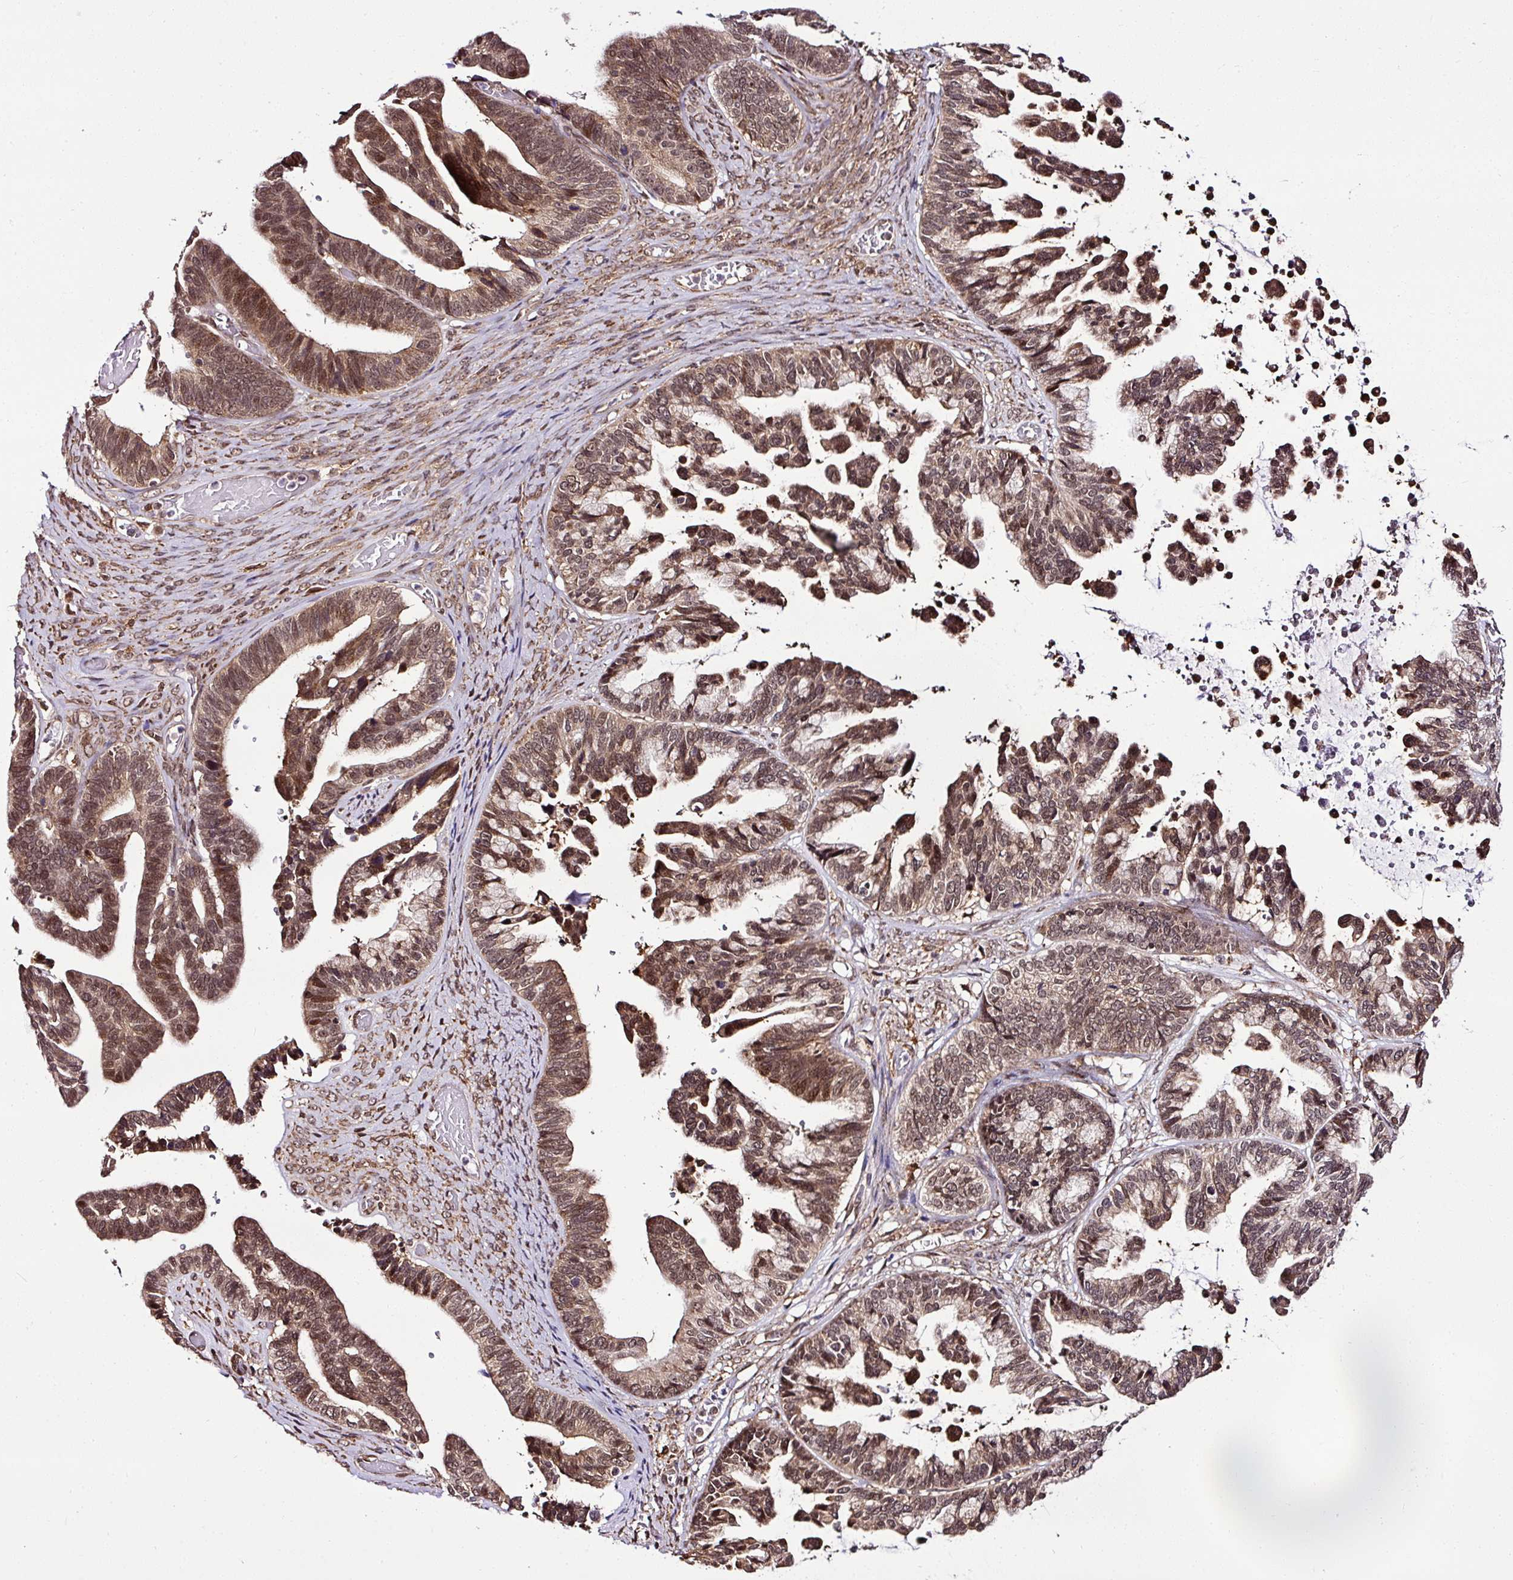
{"staining": {"intensity": "moderate", "quantity": ">75%", "location": "cytoplasmic/membranous,nuclear"}, "tissue": "ovarian cancer", "cell_type": "Tumor cells", "image_type": "cancer", "snomed": [{"axis": "morphology", "description": "Cystadenocarcinoma, serous, NOS"}, {"axis": "topography", "description": "Ovary"}], "caption": "Immunohistochemistry image of neoplastic tissue: human ovarian cancer stained using immunohistochemistry (IHC) shows medium levels of moderate protein expression localized specifically in the cytoplasmic/membranous and nuclear of tumor cells, appearing as a cytoplasmic/membranous and nuclear brown color.", "gene": "FAM153A", "patient": {"sex": "female", "age": 56}}